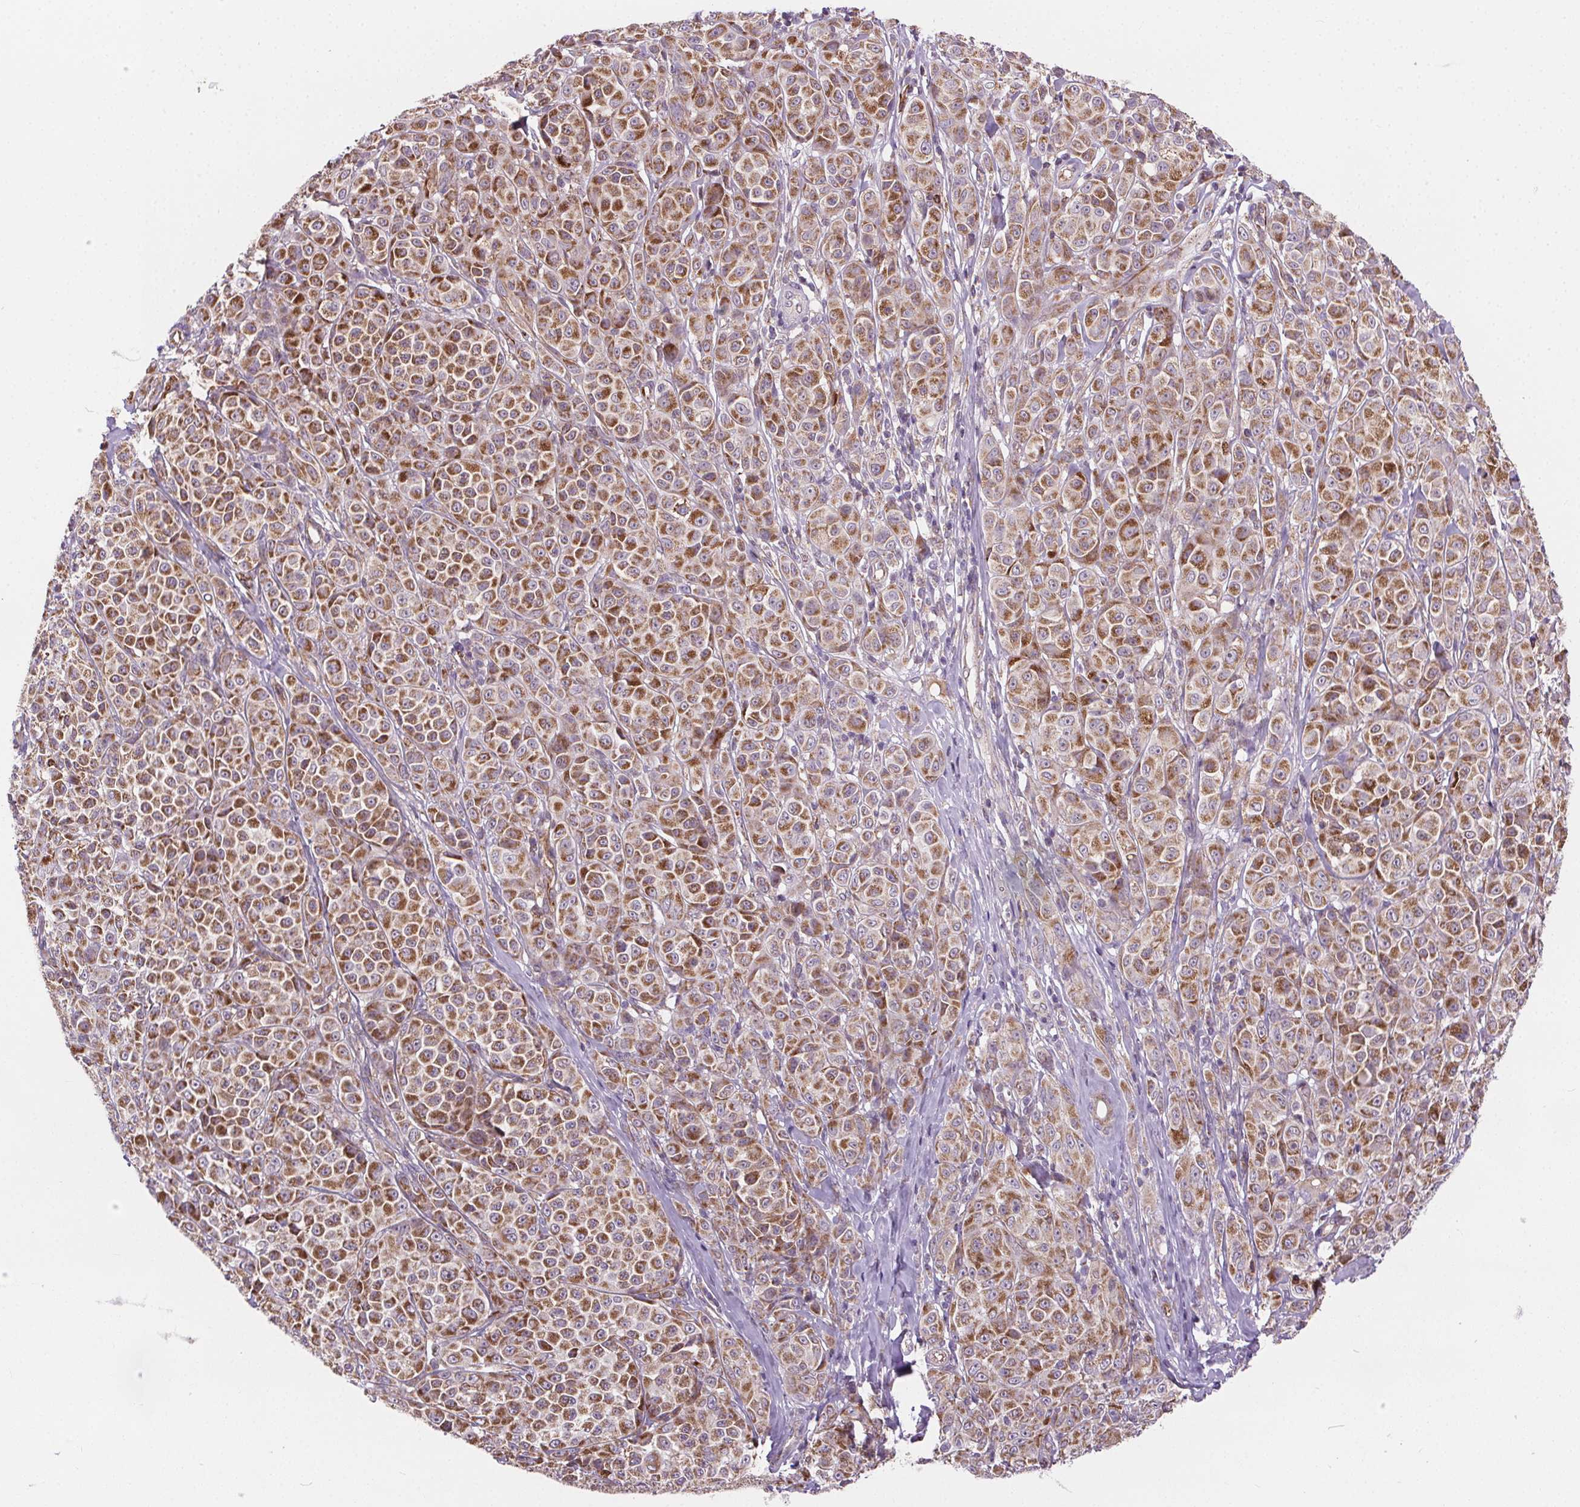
{"staining": {"intensity": "strong", "quantity": ">75%", "location": "cytoplasmic/membranous"}, "tissue": "melanoma", "cell_type": "Tumor cells", "image_type": "cancer", "snomed": [{"axis": "morphology", "description": "Malignant melanoma, NOS"}, {"axis": "topography", "description": "Skin"}], "caption": "Malignant melanoma was stained to show a protein in brown. There is high levels of strong cytoplasmic/membranous positivity in approximately >75% of tumor cells.", "gene": "GOLT1B", "patient": {"sex": "male", "age": 89}}